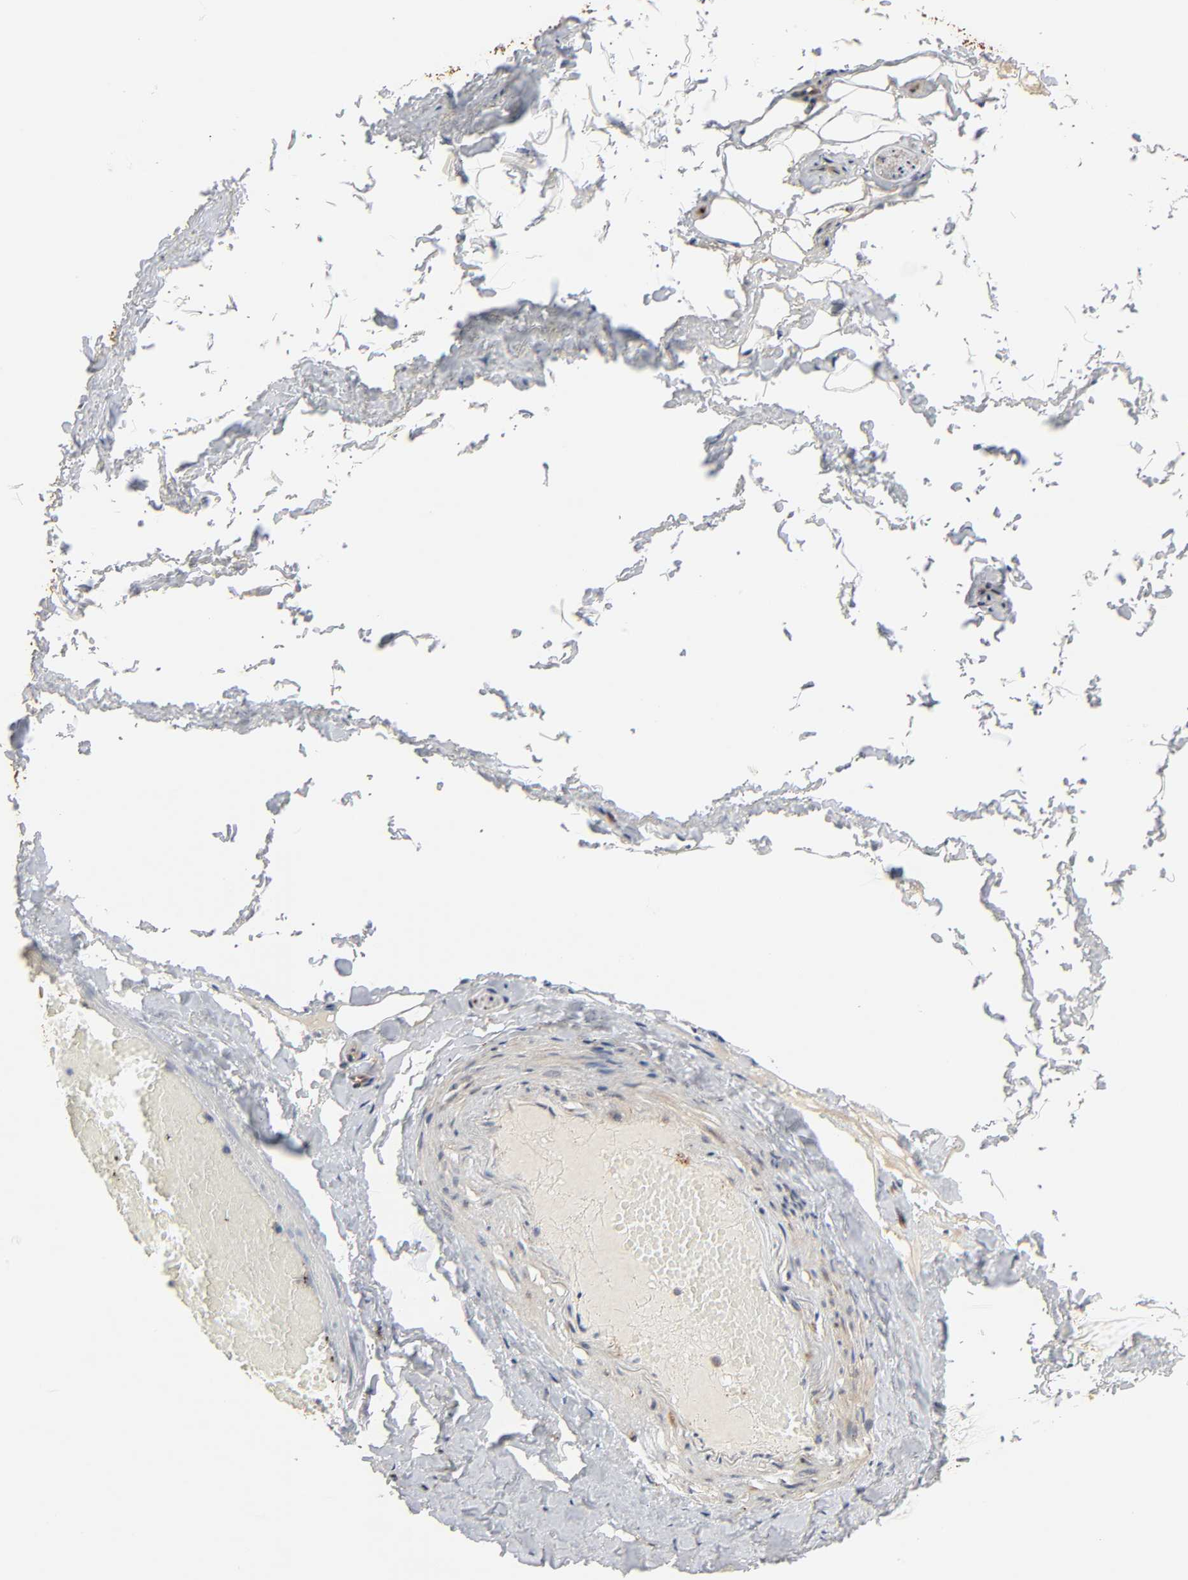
{"staining": {"intensity": "moderate", "quantity": "25%-75%", "location": "cytoplasmic/membranous"}, "tissue": "adipose tissue", "cell_type": "Adipocytes", "image_type": "normal", "snomed": [{"axis": "morphology", "description": "Normal tissue, NOS"}, {"axis": "topography", "description": "Soft tissue"}, {"axis": "topography", "description": "Peripheral nerve tissue"}], "caption": "Moderate cytoplasmic/membranous positivity for a protein is appreciated in approximately 25%-75% of adipocytes of unremarkable adipose tissue using IHC.", "gene": "NDRG2", "patient": {"sex": "female", "age": 68}}